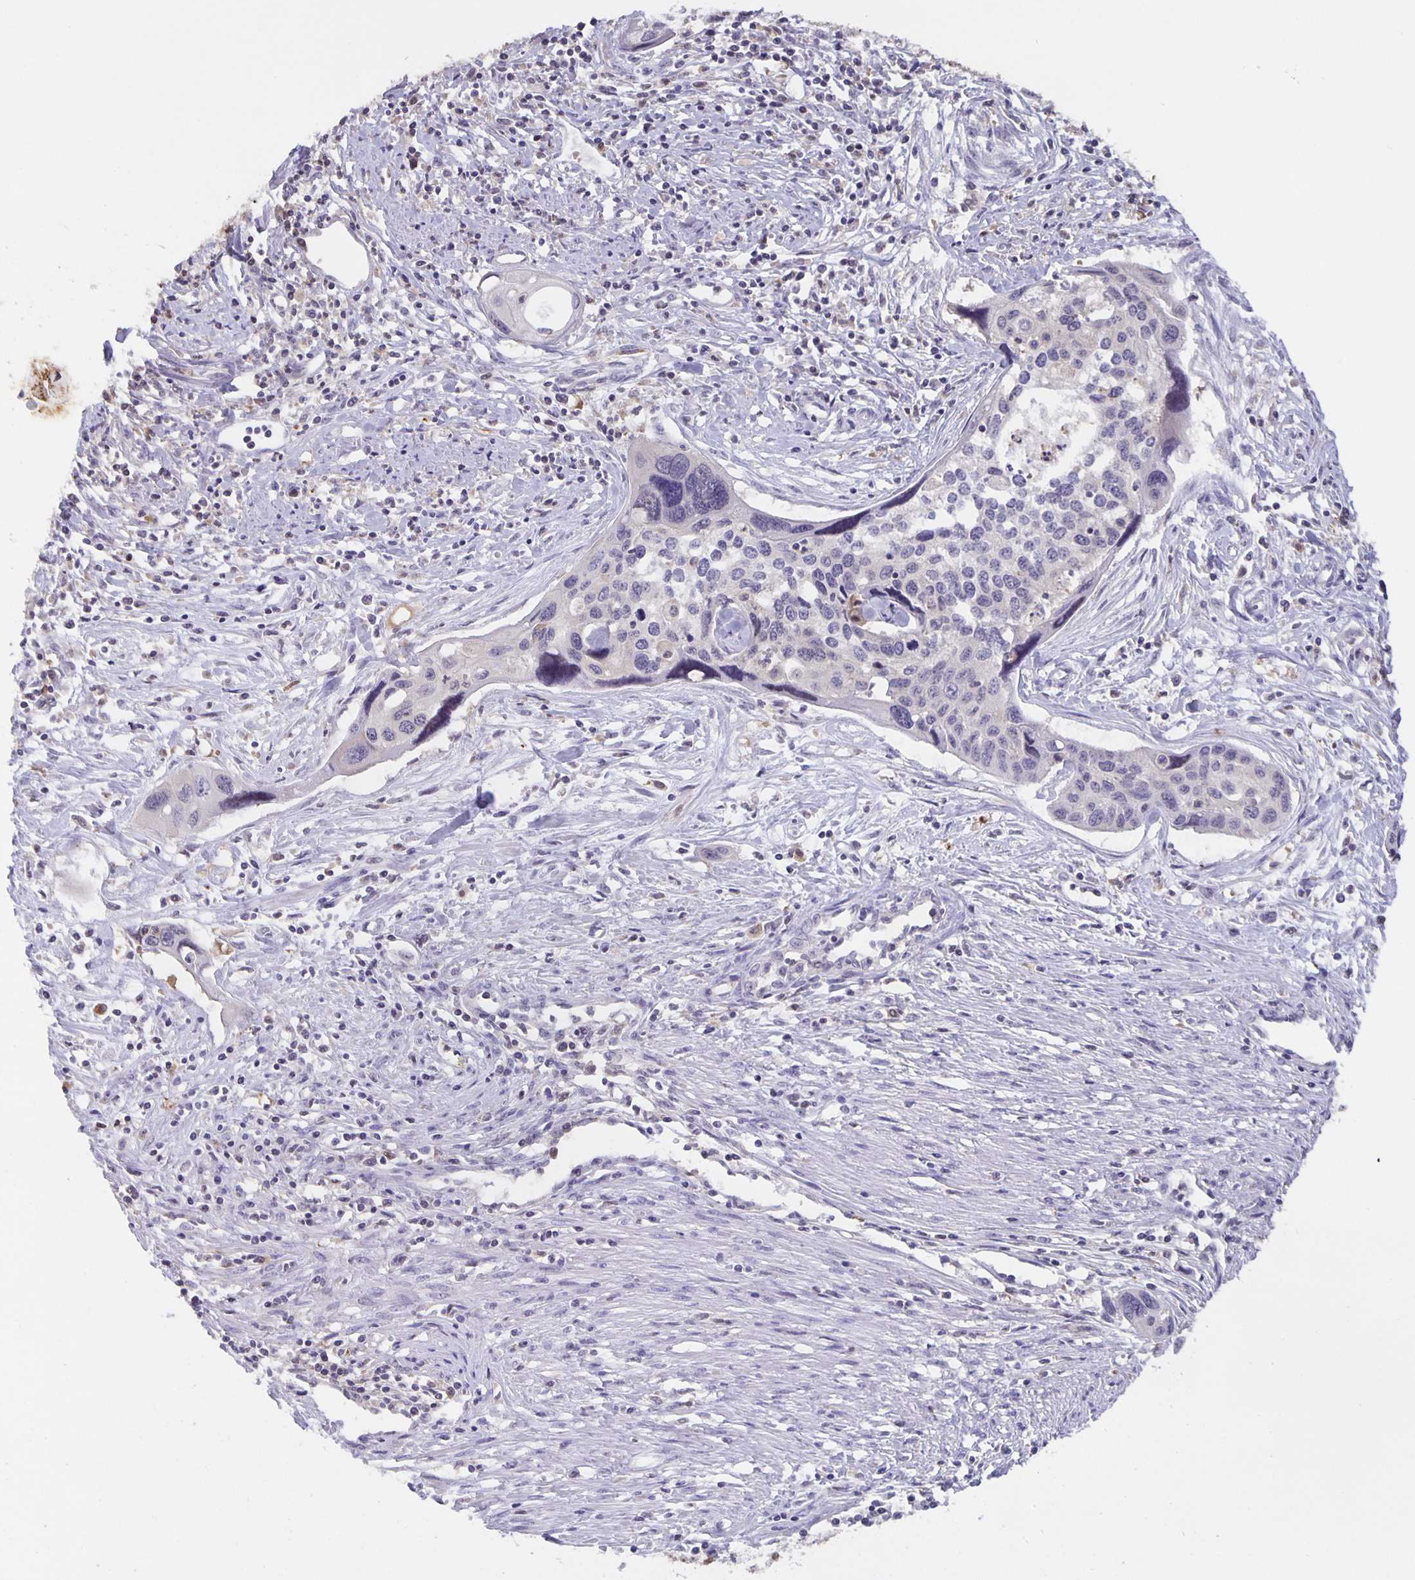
{"staining": {"intensity": "negative", "quantity": "none", "location": "none"}, "tissue": "cervical cancer", "cell_type": "Tumor cells", "image_type": "cancer", "snomed": [{"axis": "morphology", "description": "Squamous cell carcinoma, NOS"}, {"axis": "topography", "description": "Cervix"}], "caption": "The photomicrograph displays no staining of tumor cells in cervical cancer (squamous cell carcinoma).", "gene": "MARCHF6", "patient": {"sex": "female", "age": 31}}